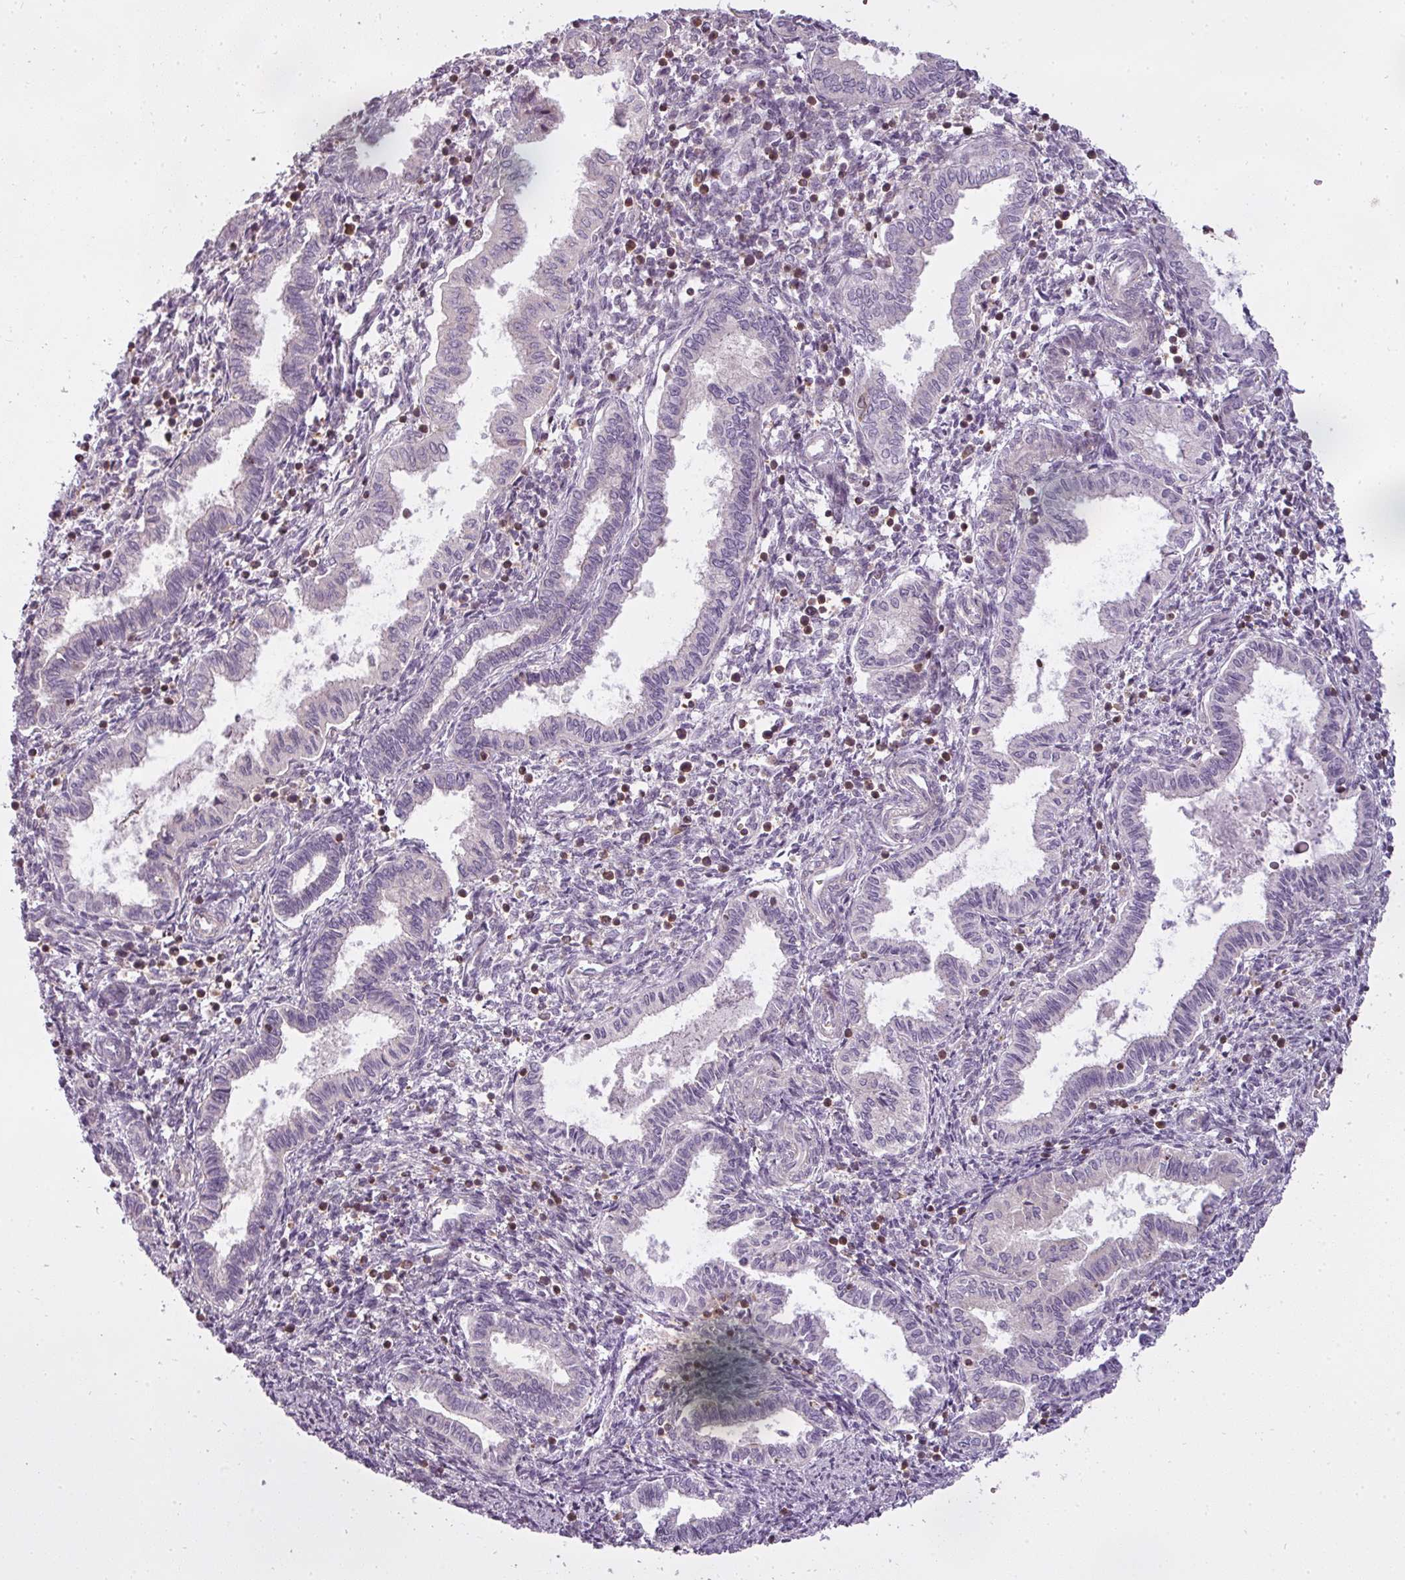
{"staining": {"intensity": "negative", "quantity": "none", "location": "none"}, "tissue": "endometrium", "cell_type": "Cells in endometrial stroma", "image_type": "normal", "snomed": [{"axis": "morphology", "description": "Normal tissue, NOS"}, {"axis": "topography", "description": "Endometrium"}], "caption": "An IHC histopathology image of benign endometrium is shown. There is no staining in cells in endometrial stroma of endometrium. (Stains: DAB (3,3'-diaminobenzidine) IHC with hematoxylin counter stain, Microscopy: brightfield microscopy at high magnification).", "gene": "STK4", "patient": {"sex": "female", "age": 37}}